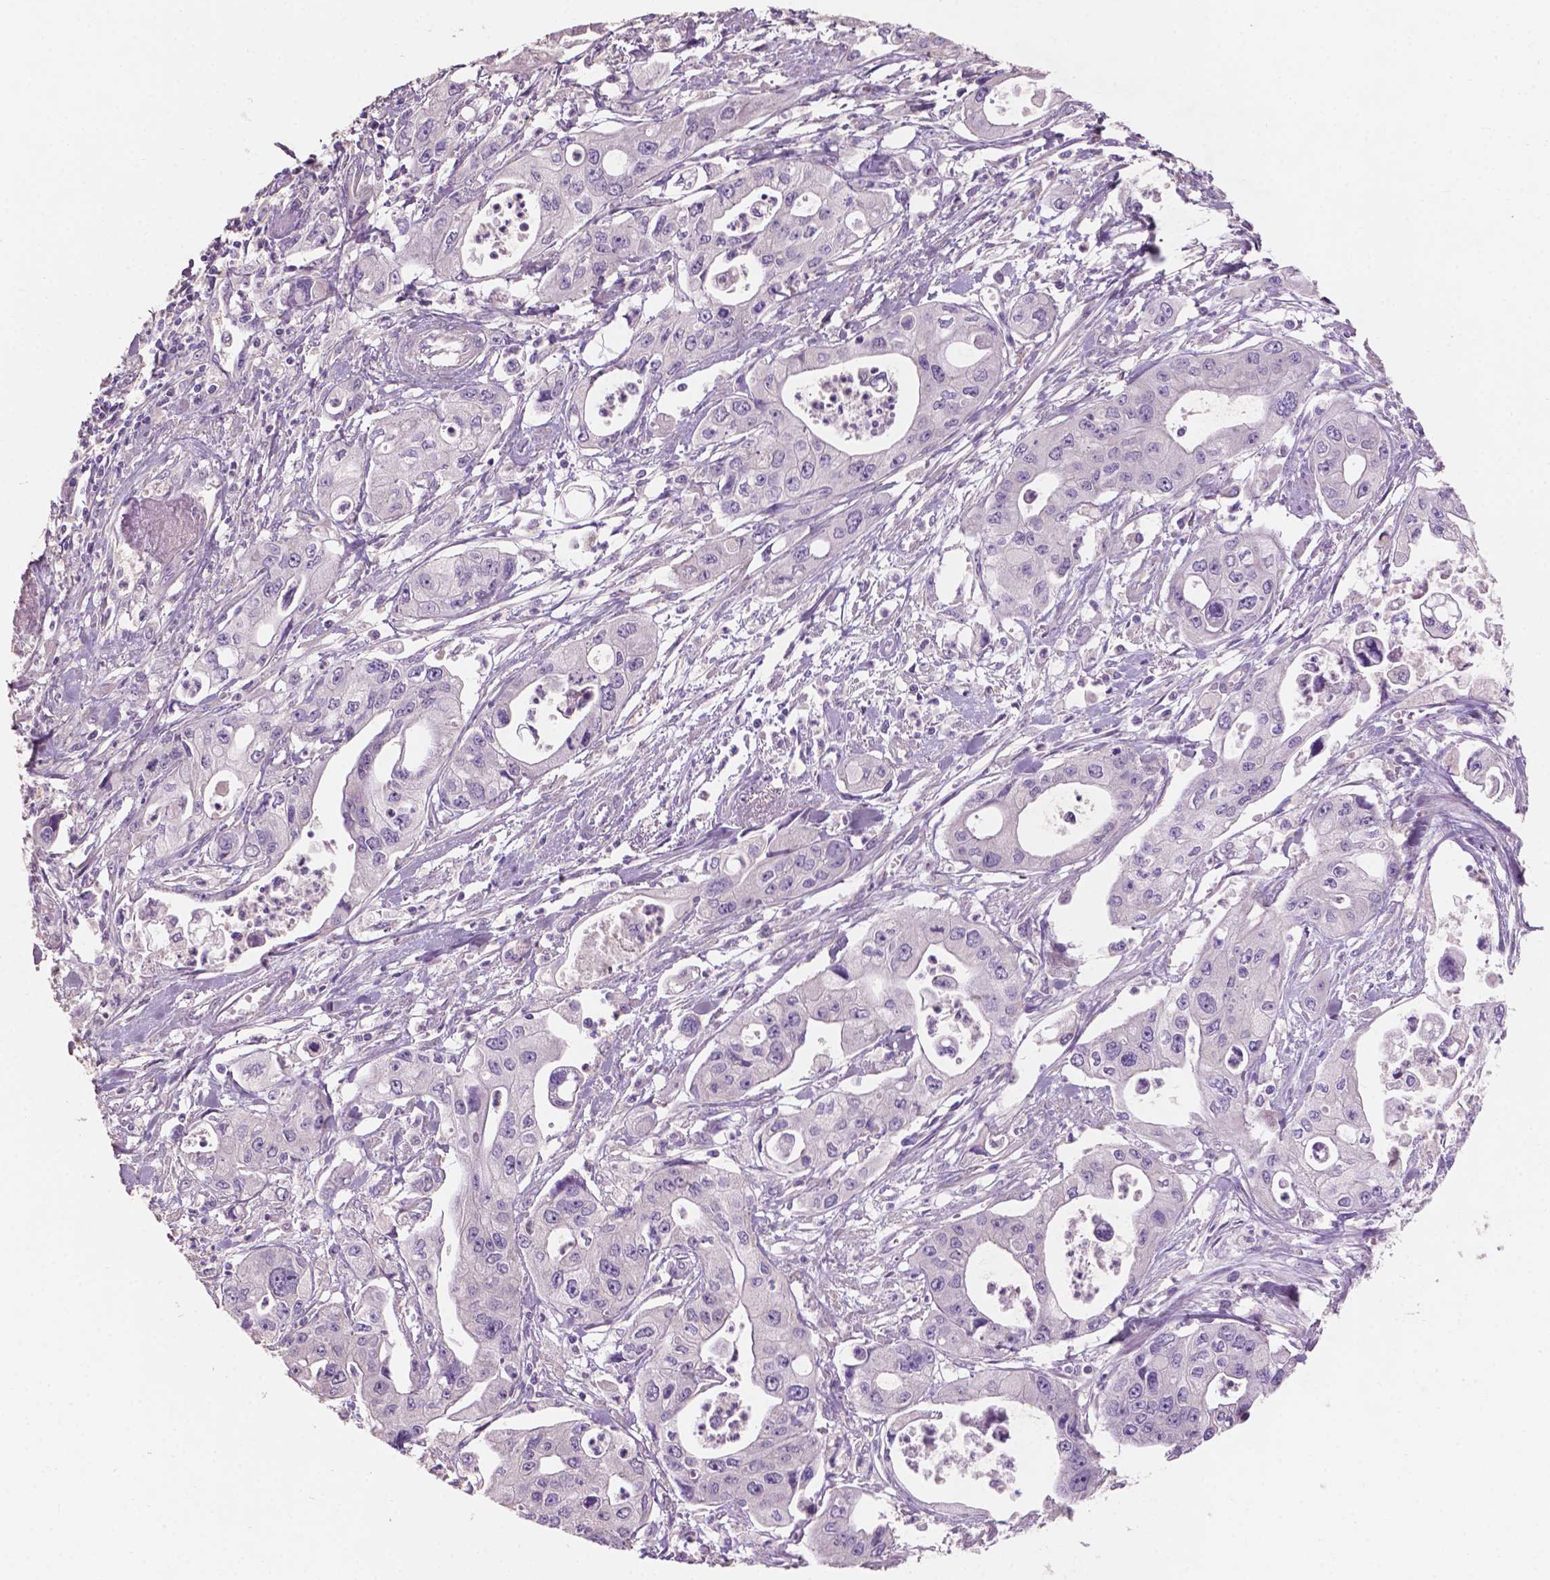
{"staining": {"intensity": "negative", "quantity": "none", "location": "none"}, "tissue": "pancreatic cancer", "cell_type": "Tumor cells", "image_type": "cancer", "snomed": [{"axis": "morphology", "description": "Adenocarcinoma, NOS"}, {"axis": "topography", "description": "Pancreas"}], "caption": "A high-resolution image shows IHC staining of pancreatic cancer (adenocarcinoma), which exhibits no significant positivity in tumor cells.", "gene": "SBSN", "patient": {"sex": "male", "age": 70}}